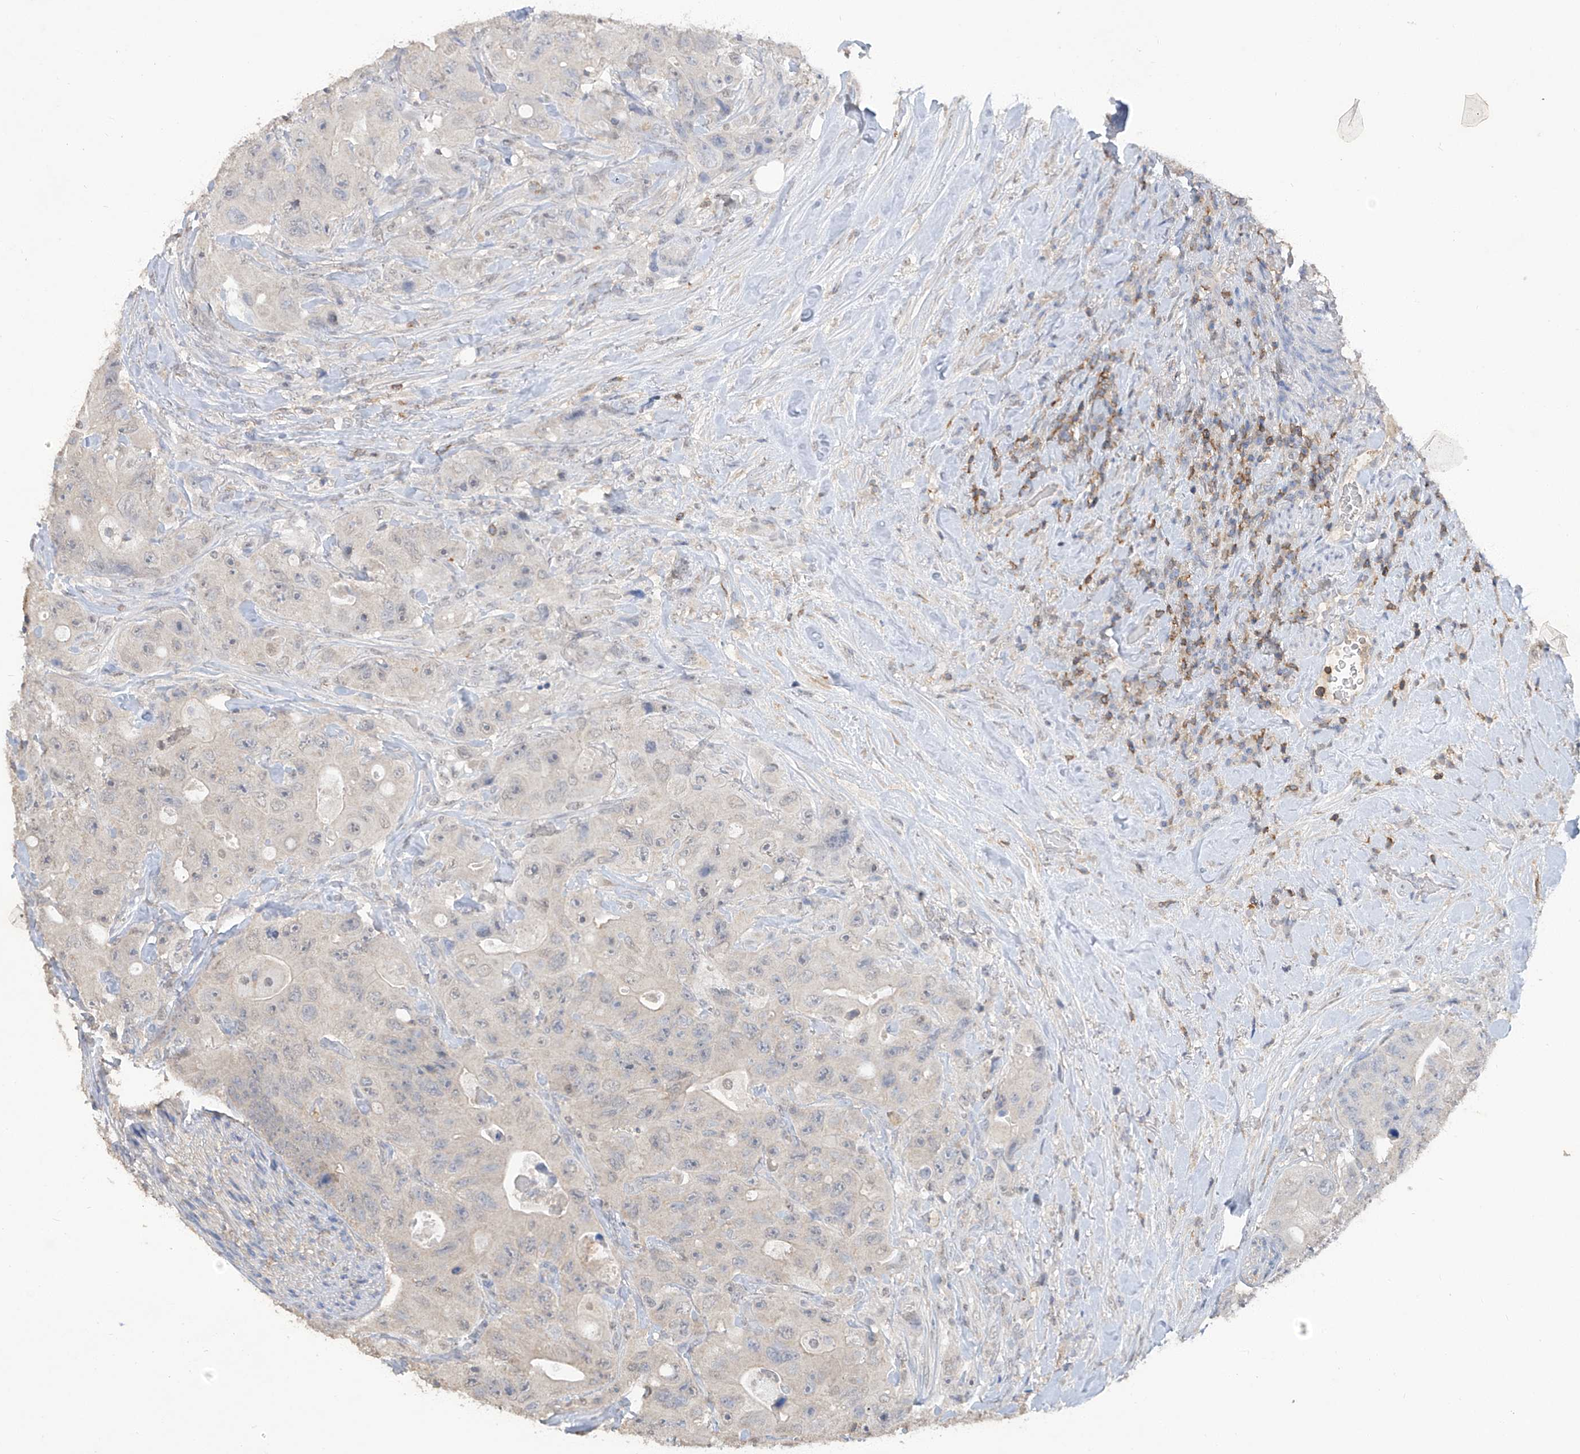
{"staining": {"intensity": "negative", "quantity": "none", "location": "none"}, "tissue": "colorectal cancer", "cell_type": "Tumor cells", "image_type": "cancer", "snomed": [{"axis": "morphology", "description": "Adenocarcinoma, NOS"}, {"axis": "topography", "description": "Colon"}], "caption": "High magnification brightfield microscopy of colorectal cancer (adenocarcinoma) stained with DAB (brown) and counterstained with hematoxylin (blue): tumor cells show no significant expression.", "gene": "HAS3", "patient": {"sex": "female", "age": 46}}